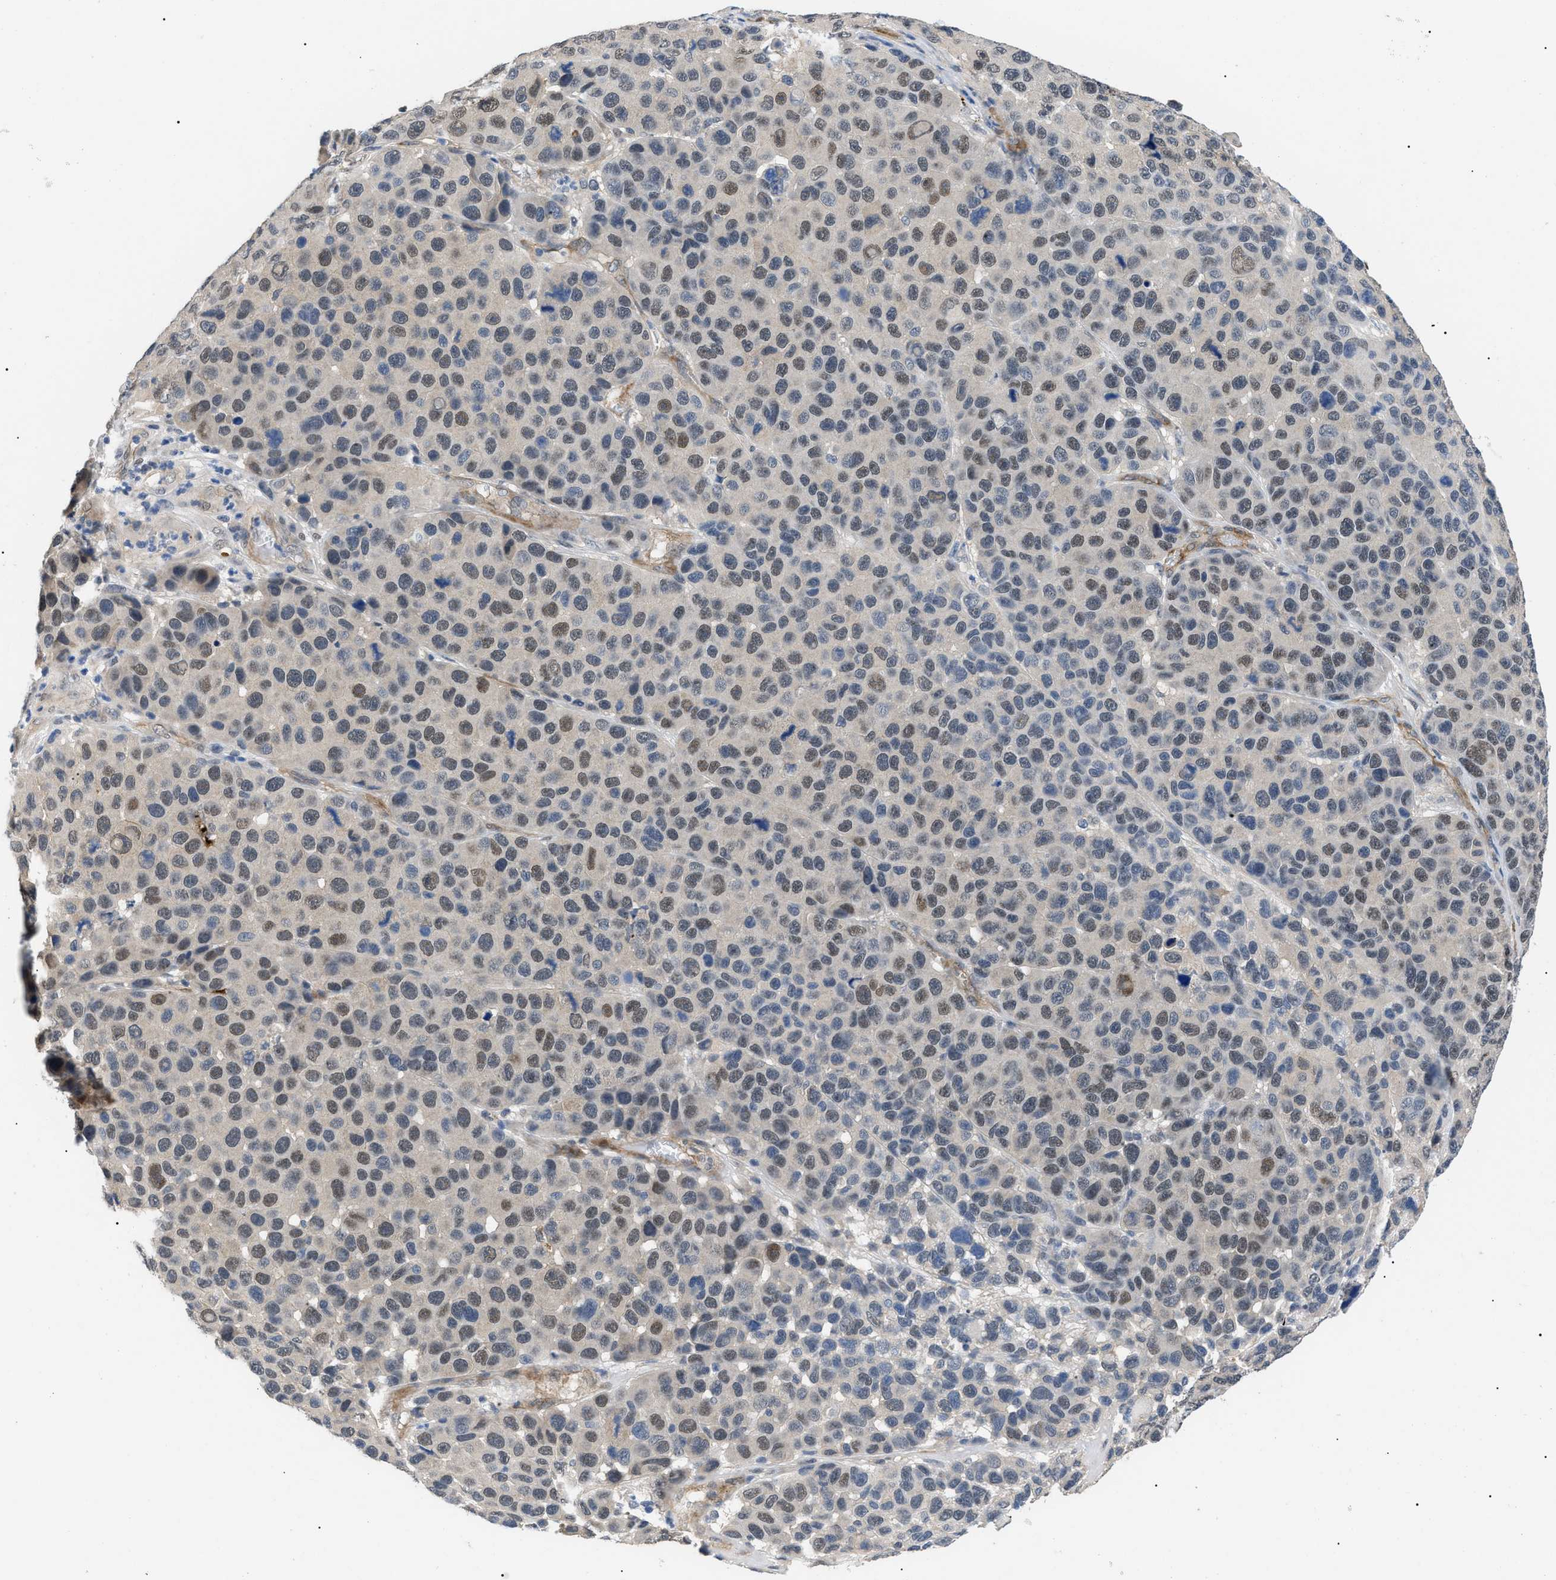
{"staining": {"intensity": "weak", "quantity": "25%-75%", "location": "nuclear"}, "tissue": "melanoma", "cell_type": "Tumor cells", "image_type": "cancer", "snomed": [{"axis": "morphology", "description": "Malignant melanoma, NOS"}, {"axis": "topography", "description": "Skin"}], "caption": "The immunohistochemical stain labels weak nuclear staining in tumor cells of malignant melanoma tissue. (DAB IHC with brightfield microscopy, high magnification).", "gene": "CRCP", "patient": {"sex": "male", "age": 53}}